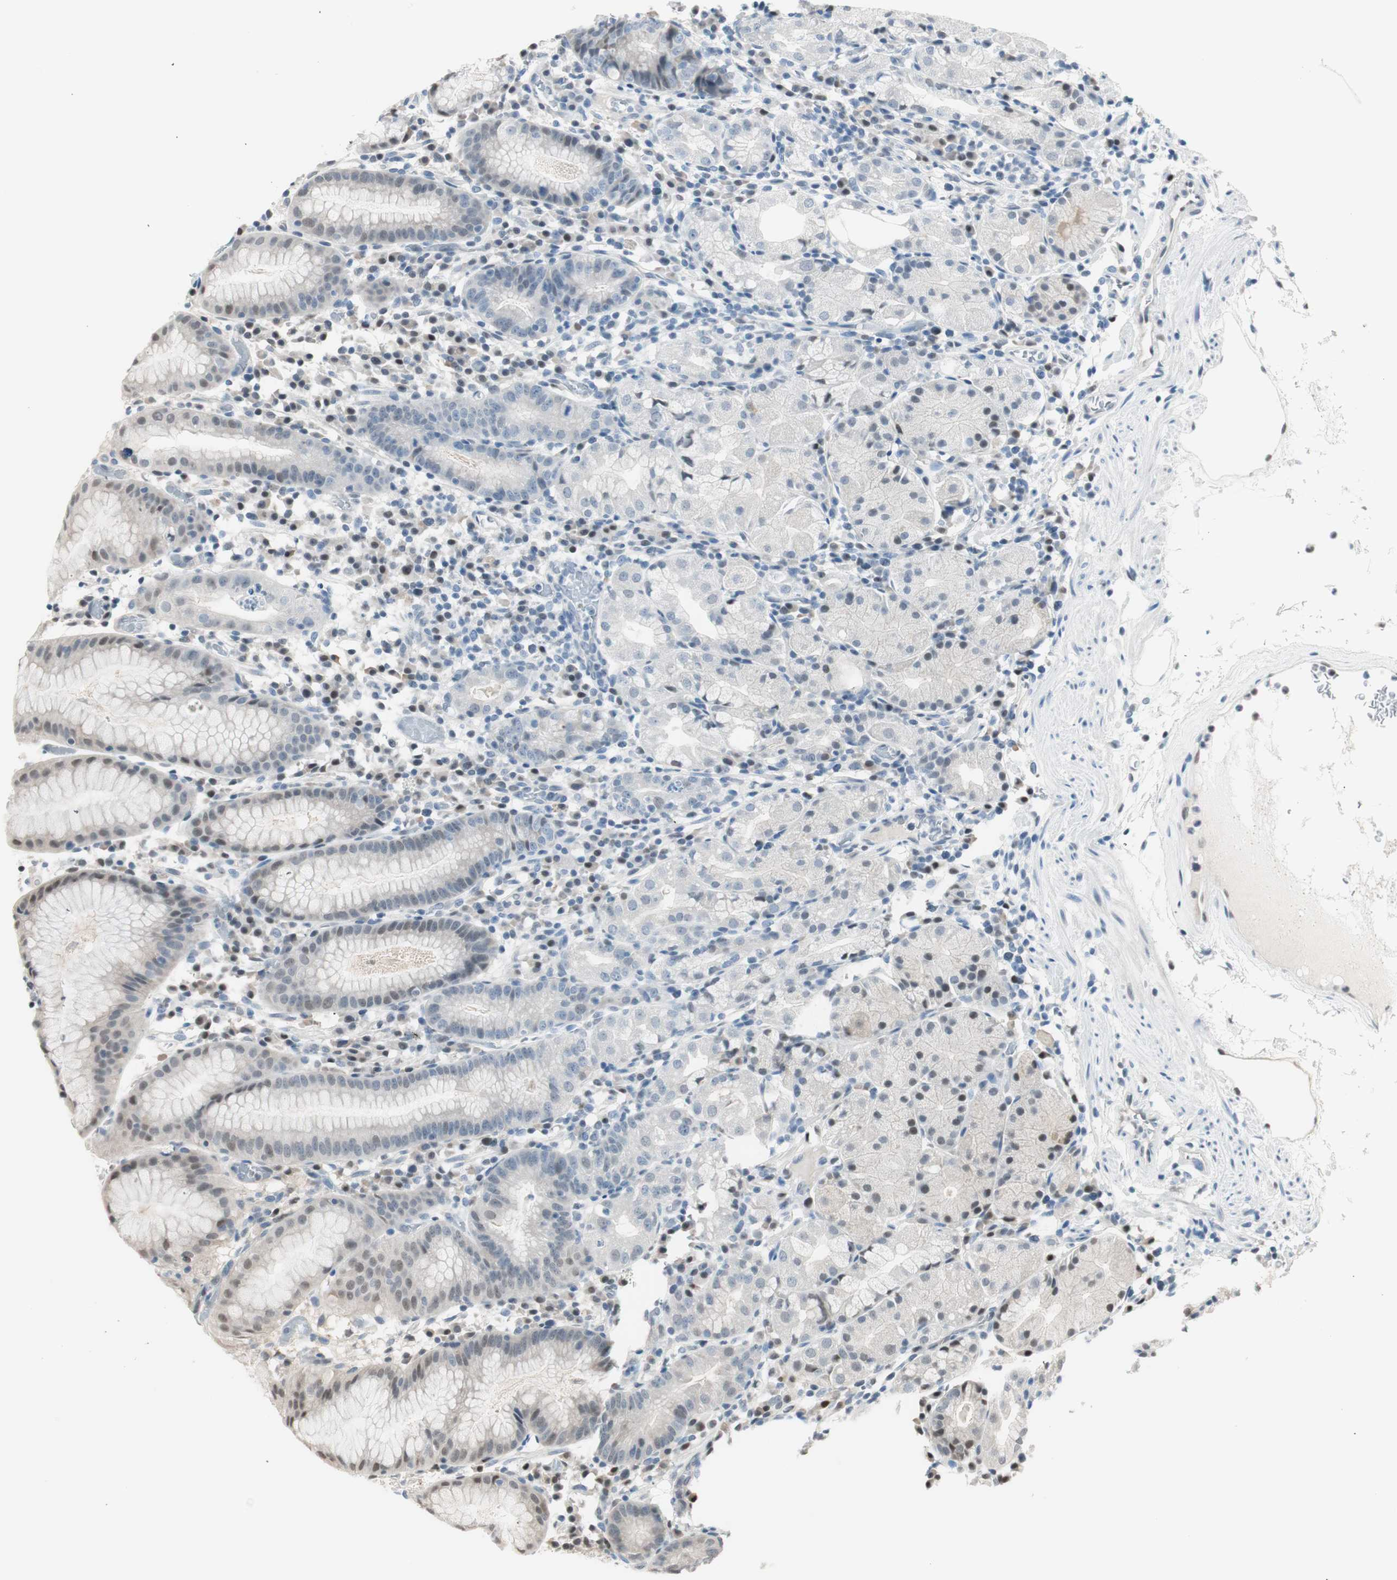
{"staining": {"intensity": "weak", "quantity": "<25%", "location": "nuclear"}, "tissue": "stomach", "cell_type": "Glandular cells", "image_type": "normal", "snomed": [{"axis": "morphology", "description": "Normal tissue, NOS"}, {"axis": "topography", "description": "Stomach"}, {"axis": "topography", "description": "Stomach, lower"}], "caption": "Immunohistochemistry (IHC) of unremarkable stomach exhibits no positivity in glandular cells. (DAB (3,3'-diaminobenzidine) immunohistochemistry (IHC) visualized using brightfield microscopy, high magnification).", "gene": "LONP2", "patient": {"sex": "female", "age": 75}}